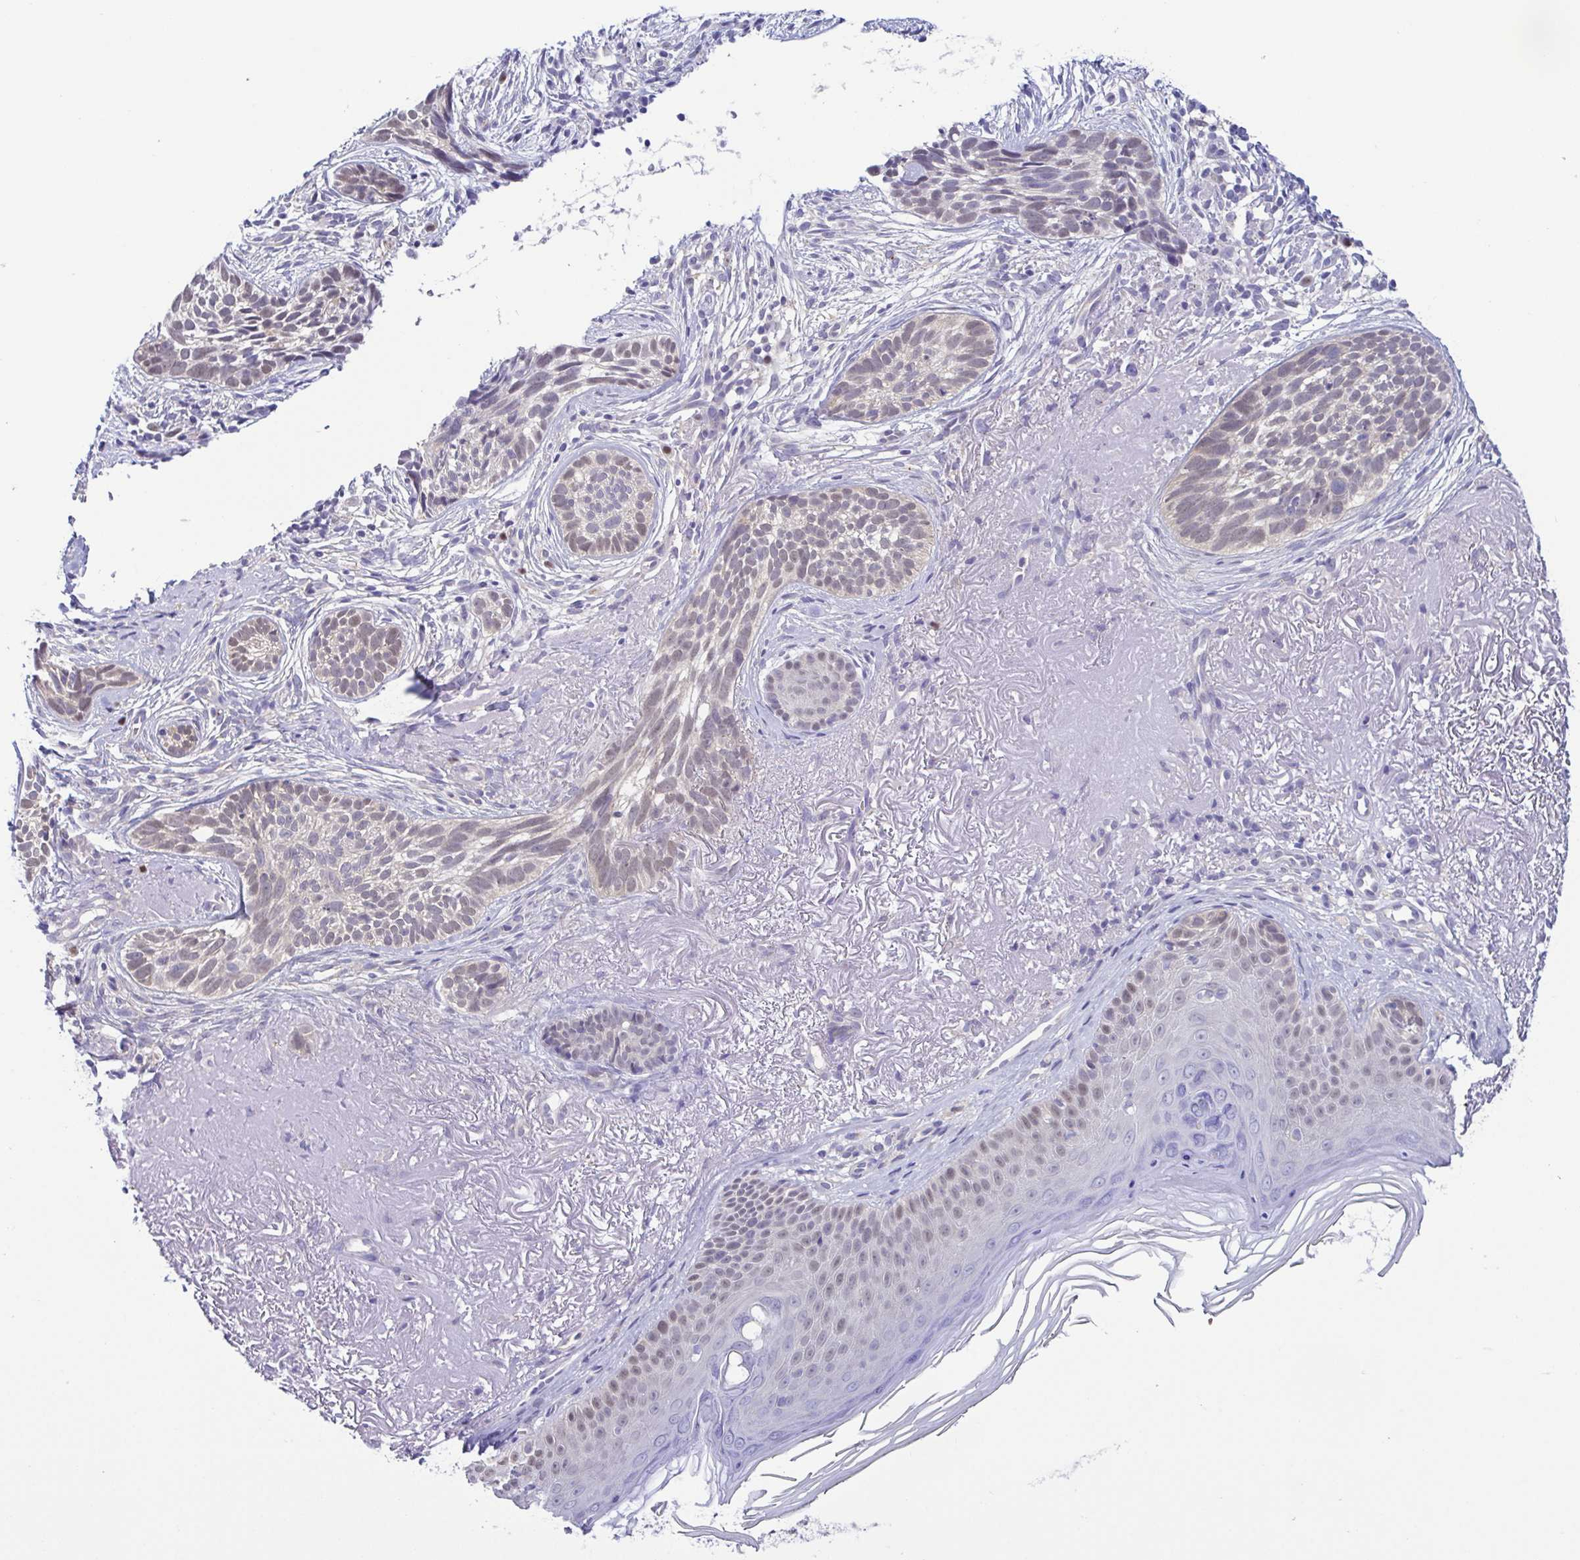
{"staining": {"intensity": "weak", "quantity": "<25%", "location": "nuclear"}, "tissue": "skin cancer", "cell_type": "Tumor cells", "image_type": "cancer", "snomed": [{"axis": "morphology", "description": "Basal cell carcinoma"}, {"axis": "morphology", "description": "BCC, high aggressive"}, {"axis": "topography", "description": "Skin"}], "caption": "Immunohistochemistry (IHC) image of neoplastic tissue: skin cancer (bcc,  high aggressive) stained with DAB (3,3'-diaminobenzidine) demonstrates no significant protein positivity in tumor cells.", "gene": "UBE2Q1", "patient": {"sex": "female", "age": 86}}